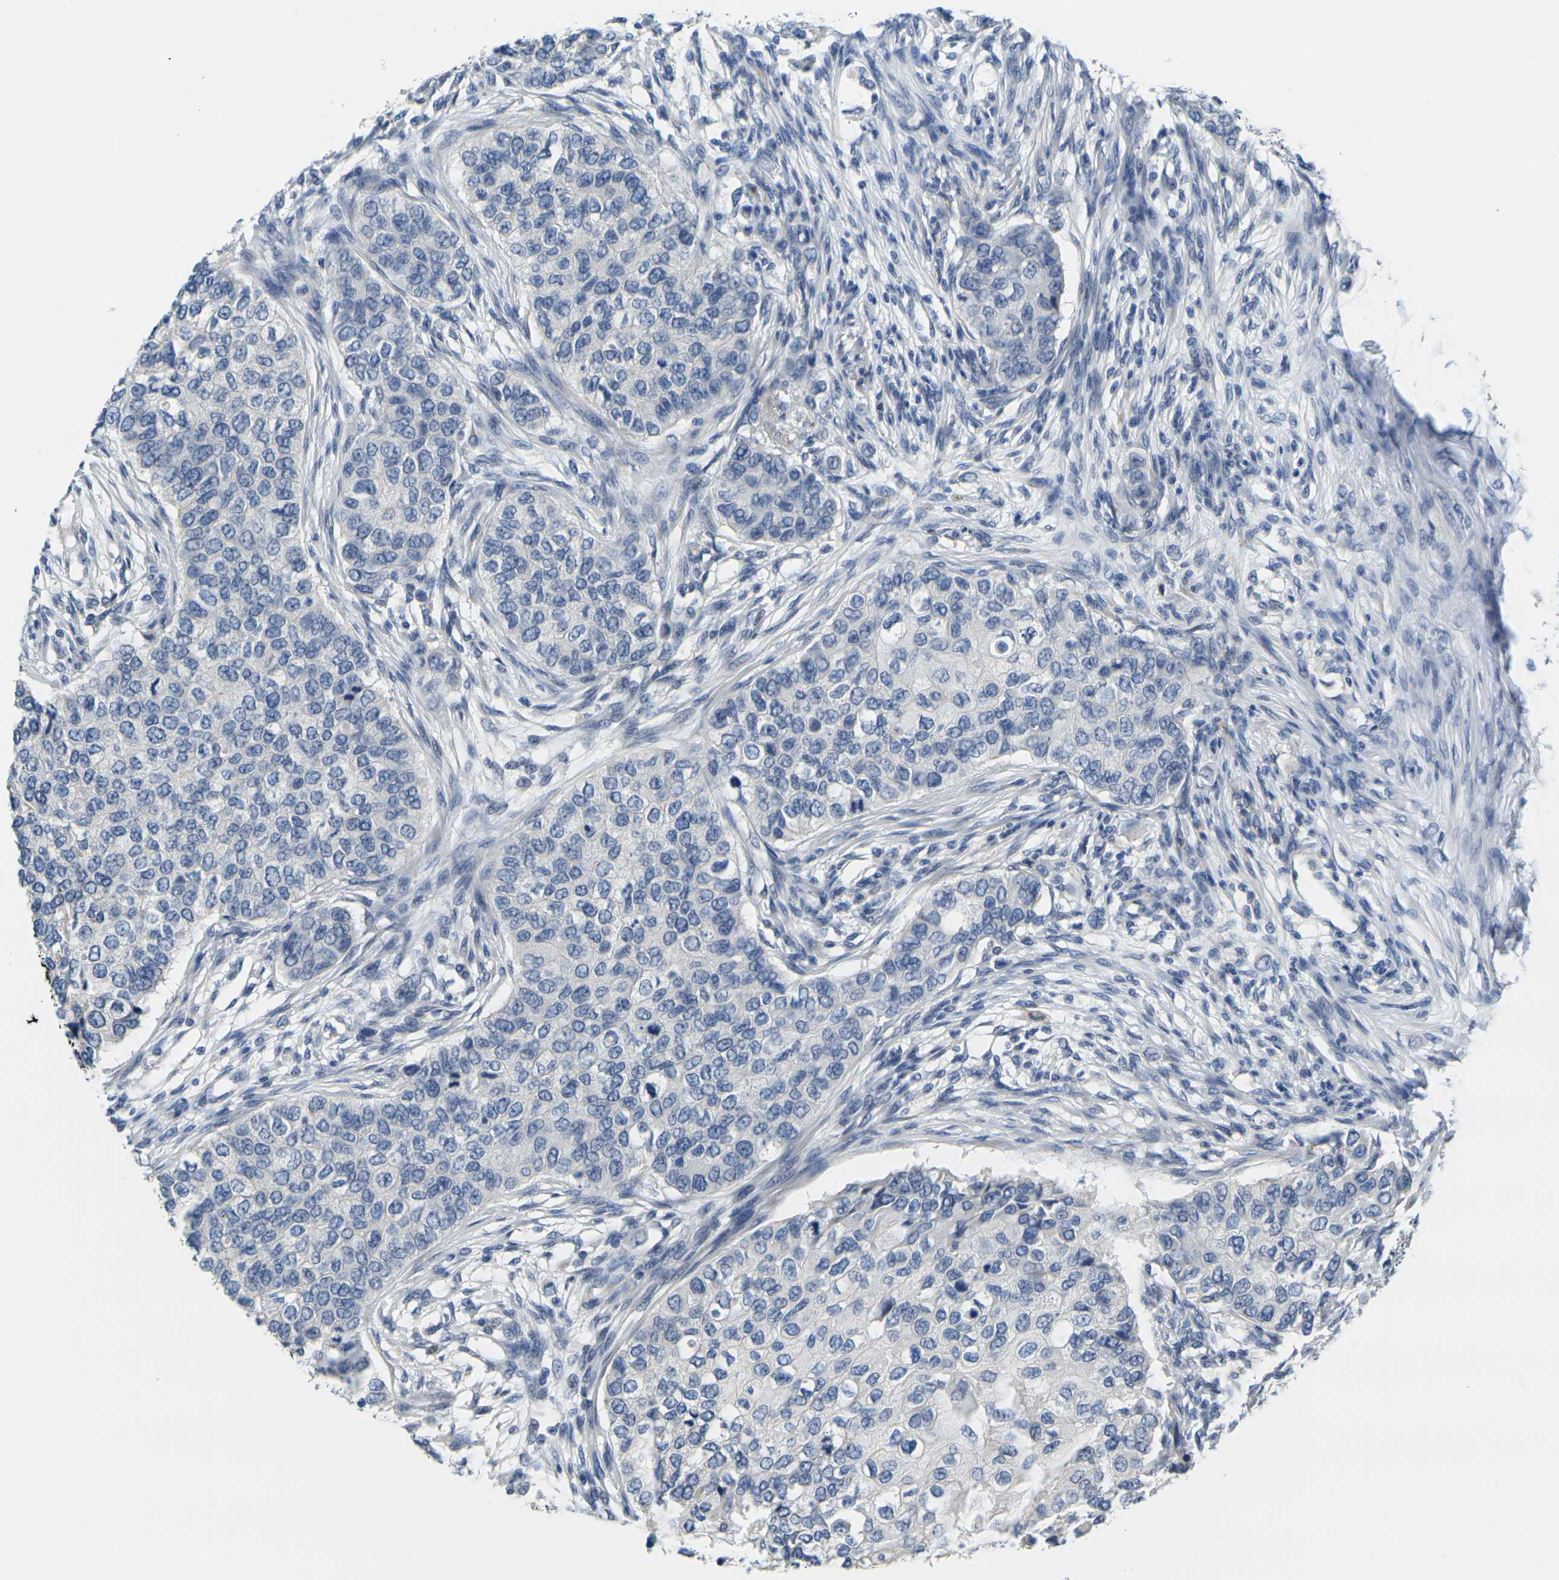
{"staining": {"intensity": "negative", "quantity": "none", "location": "none"}, "tissue": "breast cancer", "cell_type": "Tumor cells", "image_type": "cancer", "snomed": [{"axis": "morphology", "description": "Normal tissue, NOS"}, {"axis": "morphology", "description": "Duct carcinoma"}, {"axis": "topography", "description": "Breast"}], "caption": "A micrograph of breast cancer stained for a protein demonstrates no brown staining in tumor cells.", "gene": "GPR15", "patient": {"sex": "female", "age": 49}}